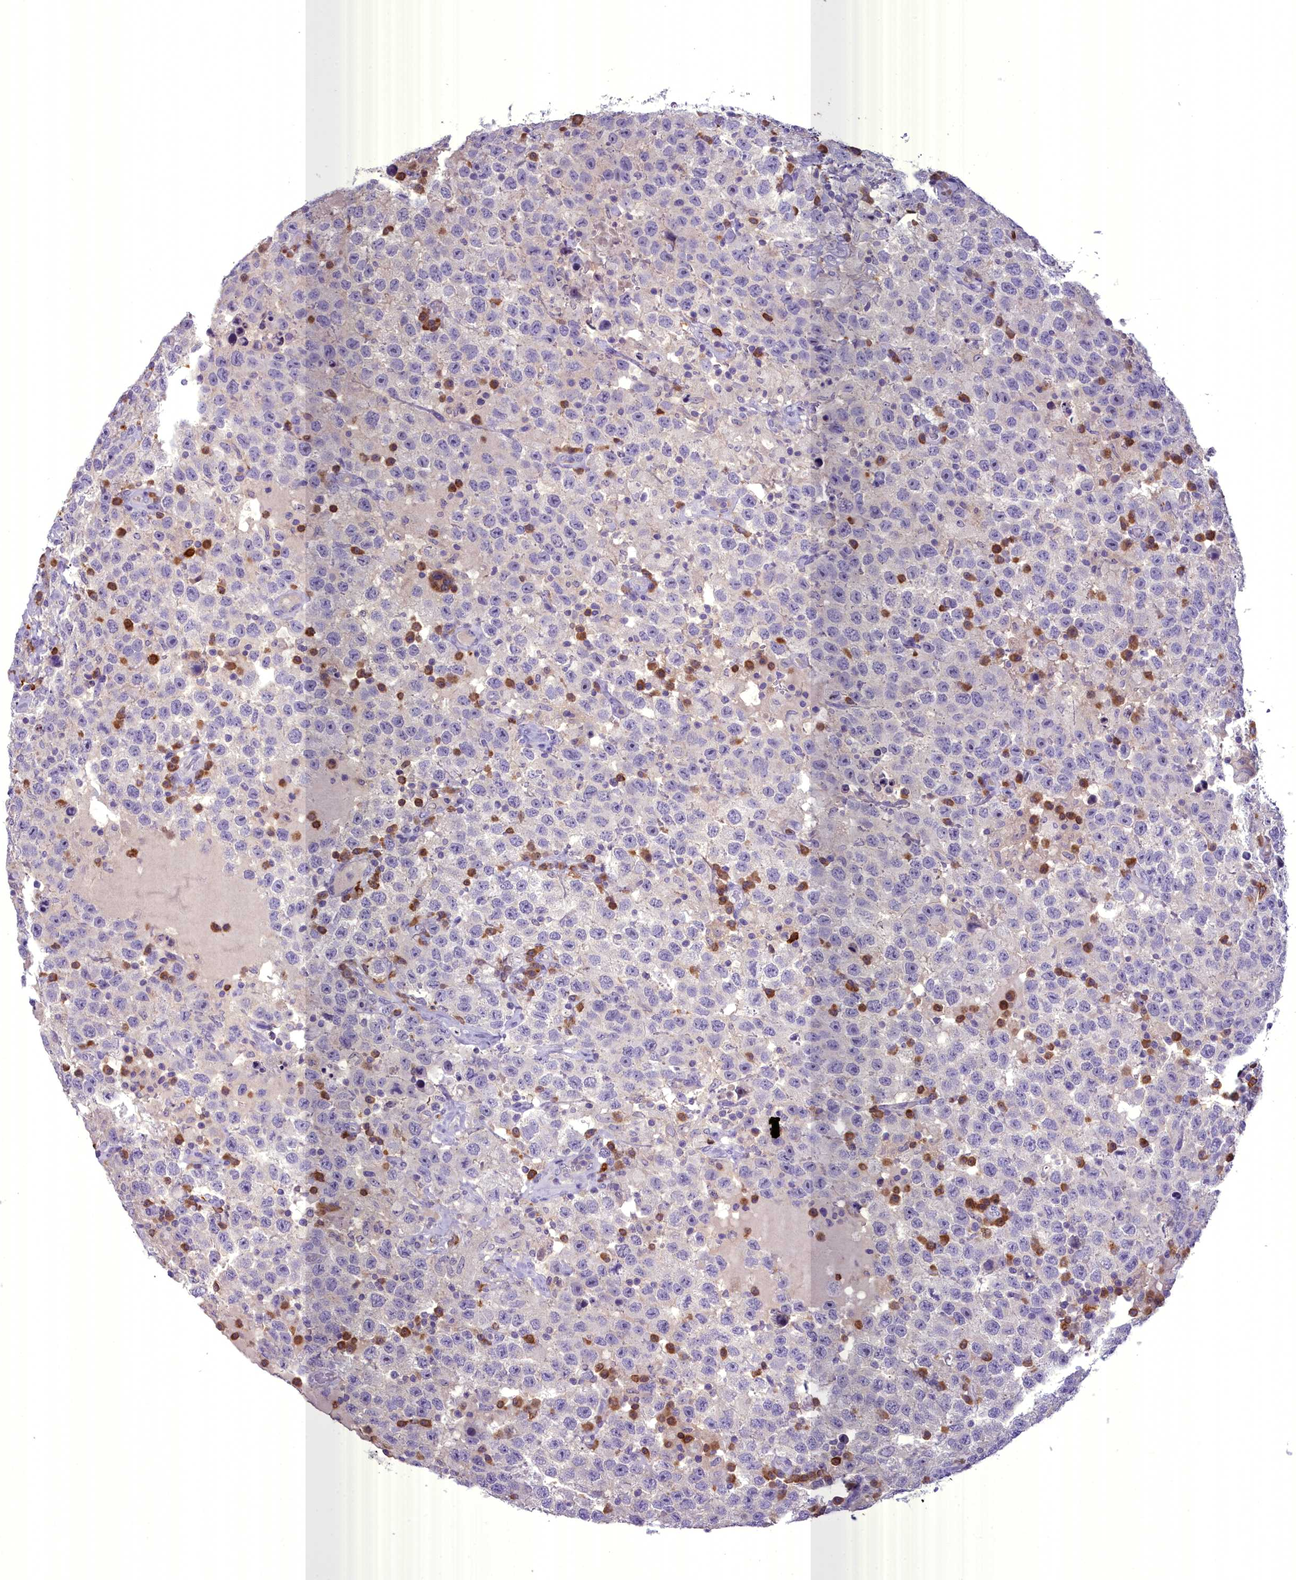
{"staining": {"intensity": "negative", "quantity": "none", "location": "none"}, "tissue": "testis cancer", "cell_type": "Tumor cells", "image_type": "cancer", "snomed": [{"axis": "morphology", "description": "Seminoma, NOS"}, {"axis": "topography", "description": "Testis"}], "caption": "The IHC image has no significant staining in tumor cells of seminoma (testis) tissue.", "gene": "BLNK", "patient": {"sex": "male", "age": 41}}